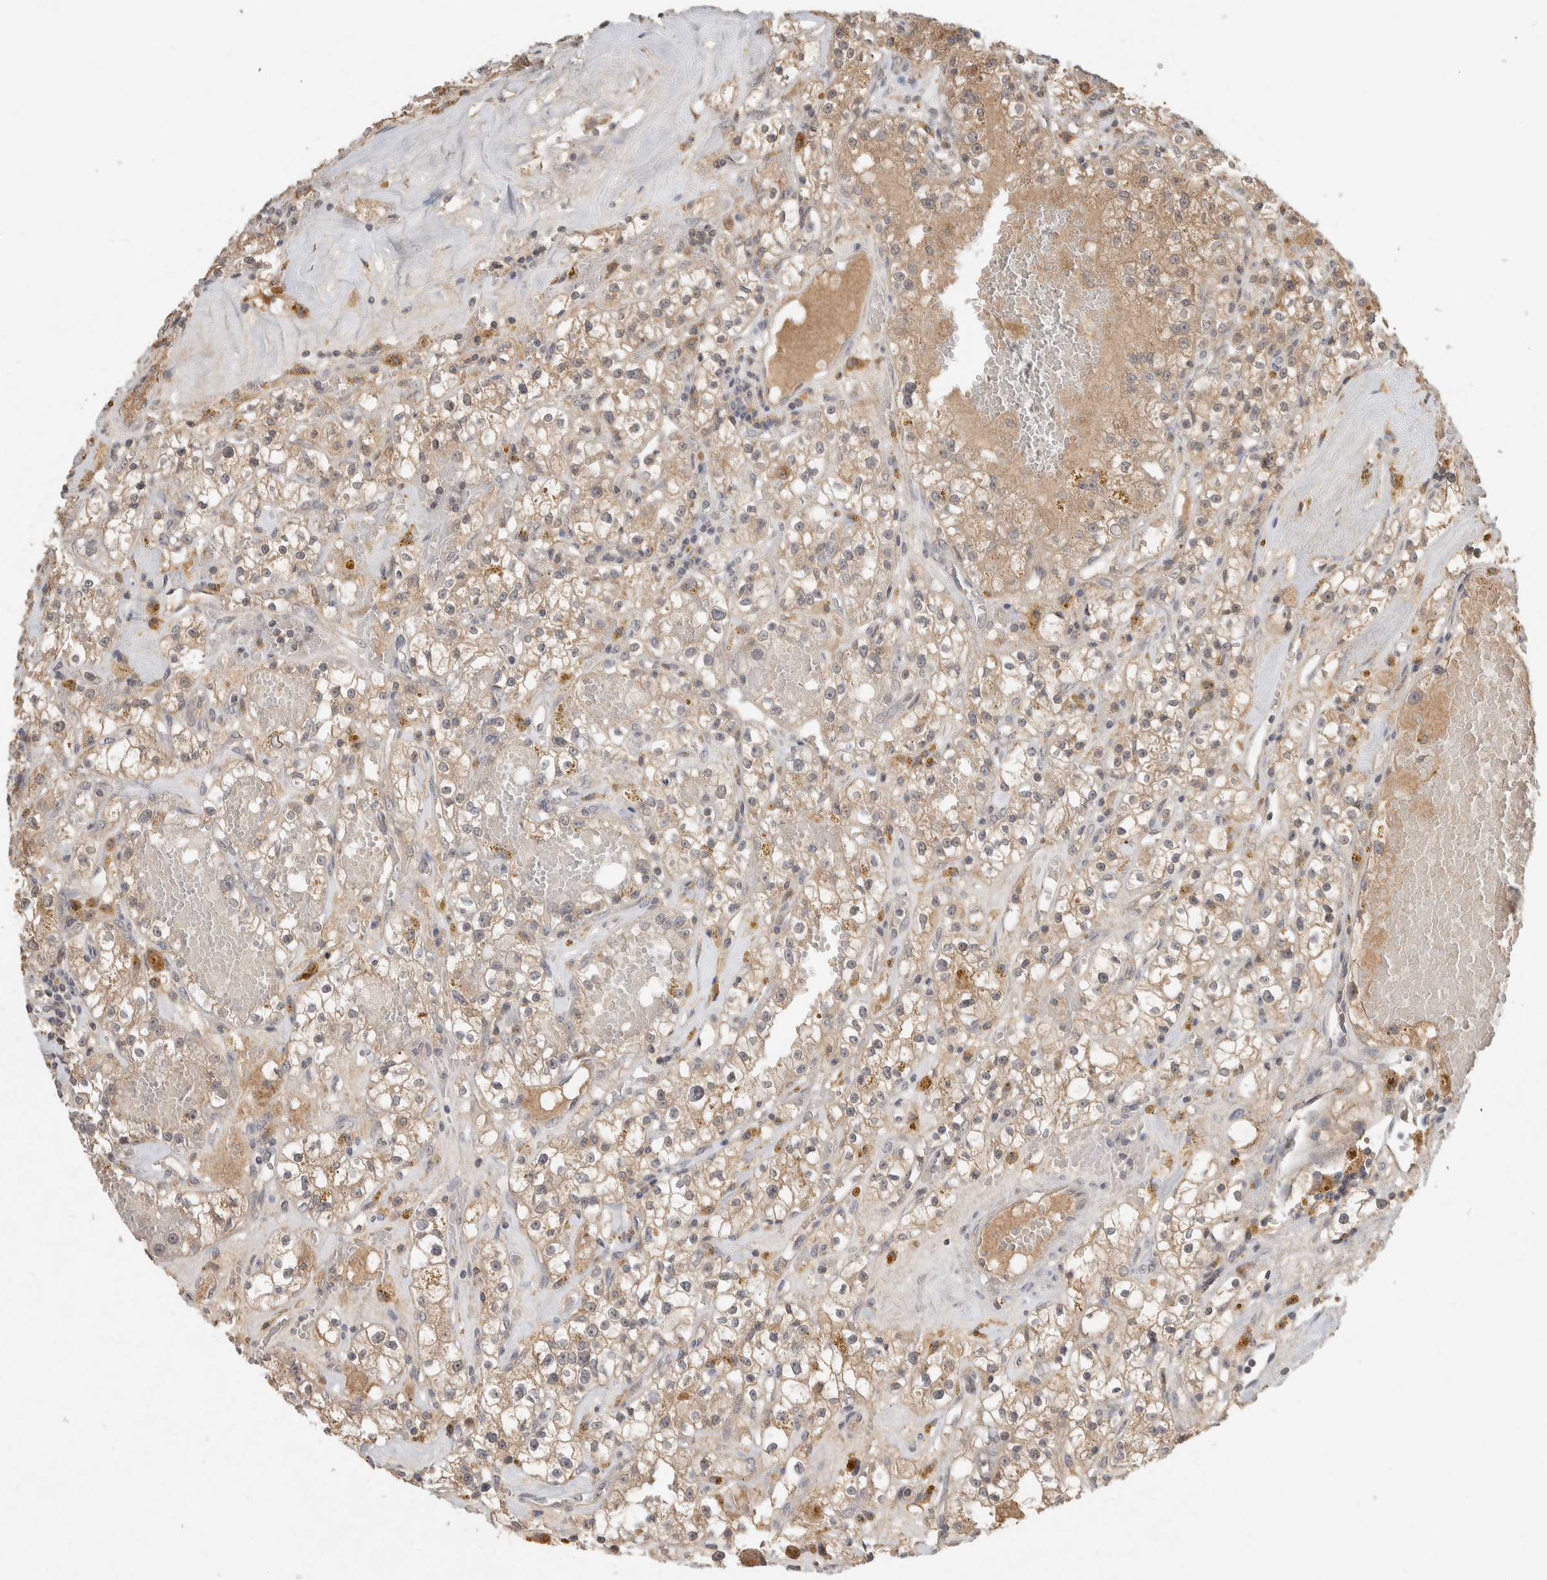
{"staining": {"intensity": "weak", "quantity": ">75%", "location": "cytoplasmic/membranous"}, "tissue": "renal cancer", "cell_type": "Tumor cells", "image_type": "cancer", "snomed": [{"axis": "morphology", "description": "Adenocarcinoma, NOS"}, {"axis": "topography", "description": "Kidney"}], "caption": "Human adenocarcinoma (renal) stained with a protein marker reveals weak staining in tumor cells.", "gene": "LOXL2", "patient": {"sex": "male", "age": 56}}